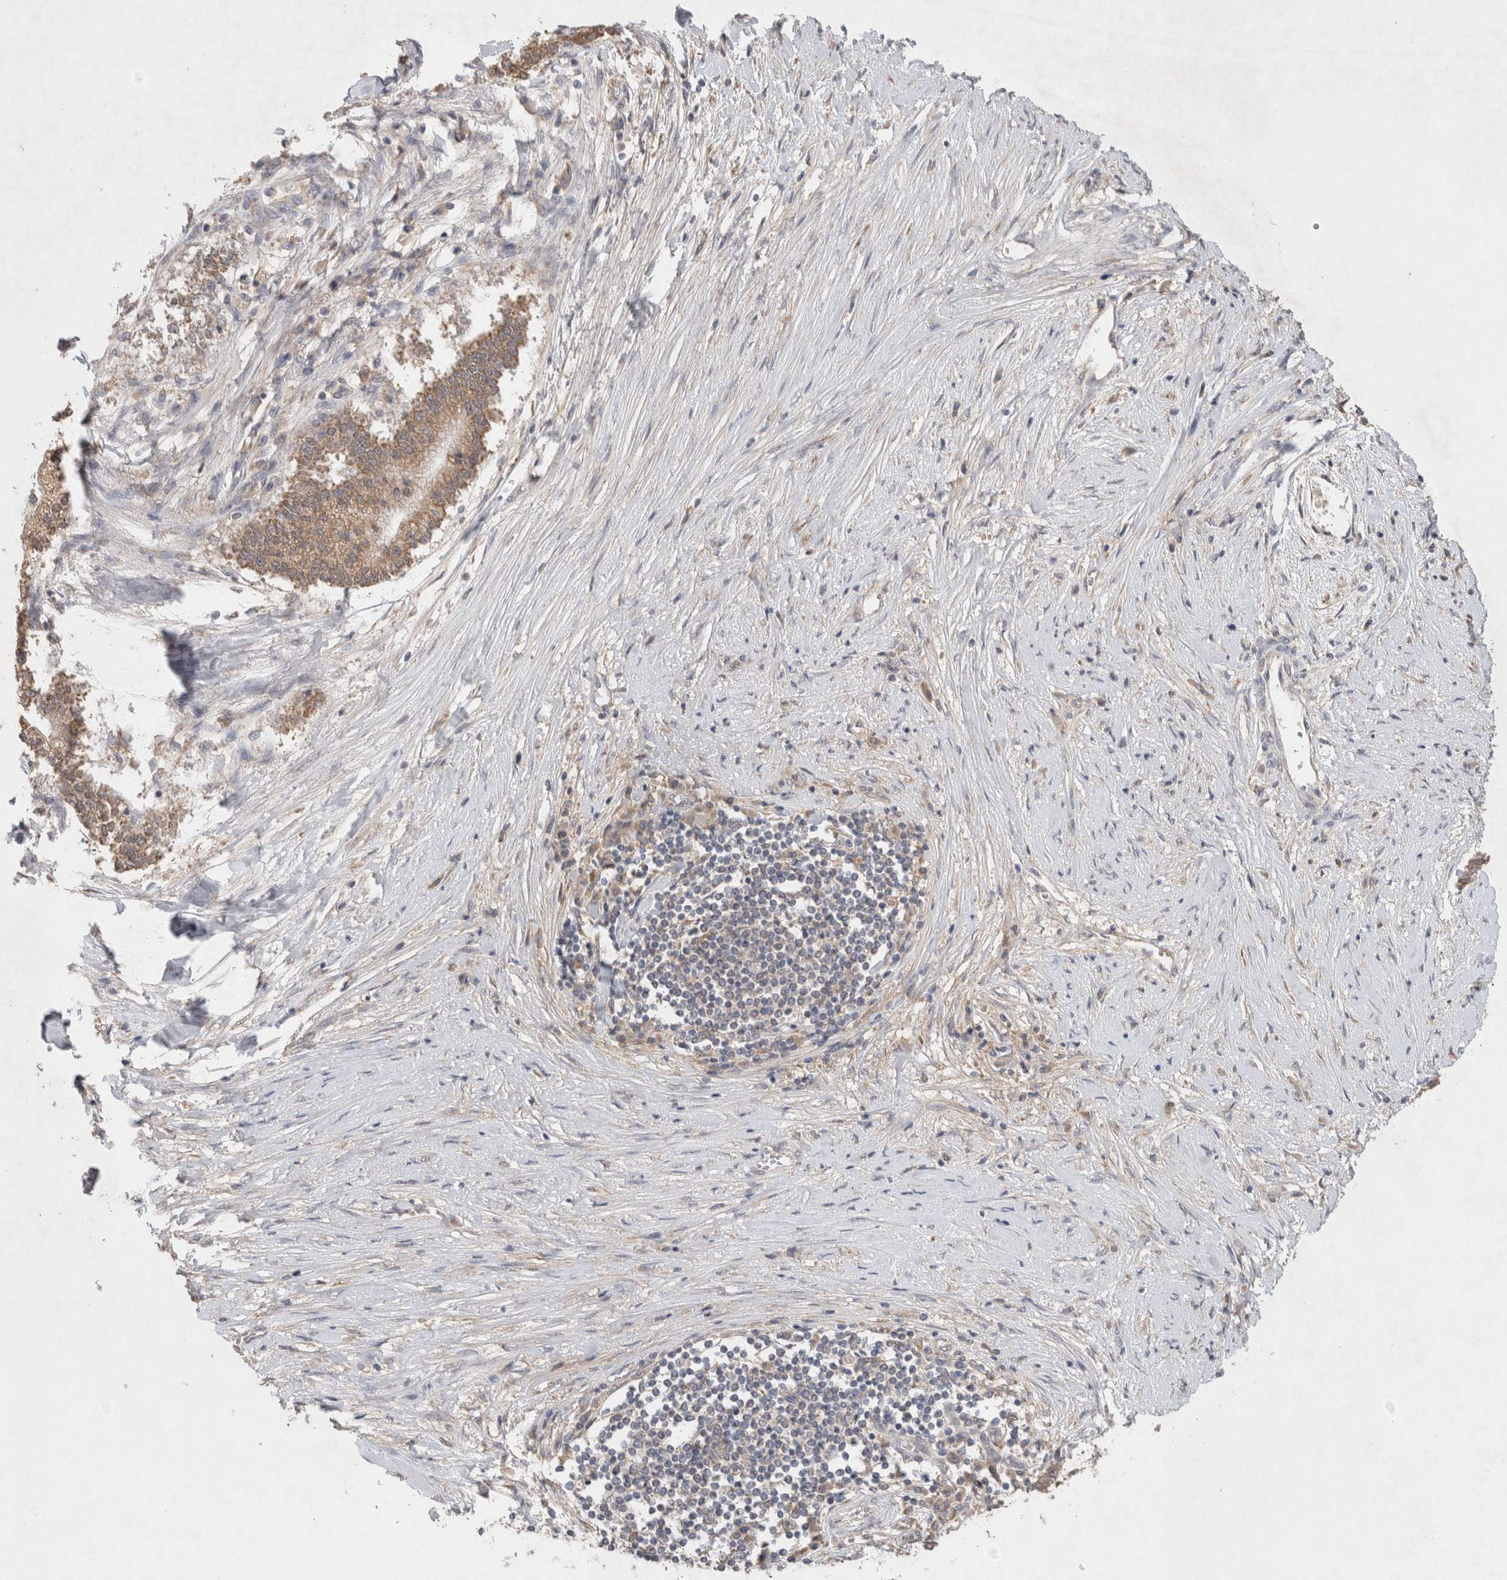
{"staining": {"intensity": "moderate", "quantity": "25%-75%", "location": "cytoplasmic/membranous"}, "tissue": "liver cancer", "cell_type": "Tumor cells", "image_type": "cancer", "snomed": [{"axis": "morphology", "description": "Cholangiocarcinoma"}, {"axis": "topography", "description": "Liver"}], "caption": "Tumor cells display moderate cytoplasmic/membranous staining in approximately 25%-75% of cells in liver cholangiocarcinoma.", "gene": "RAB14", "patient": {"sex": "male", "age": 50}}